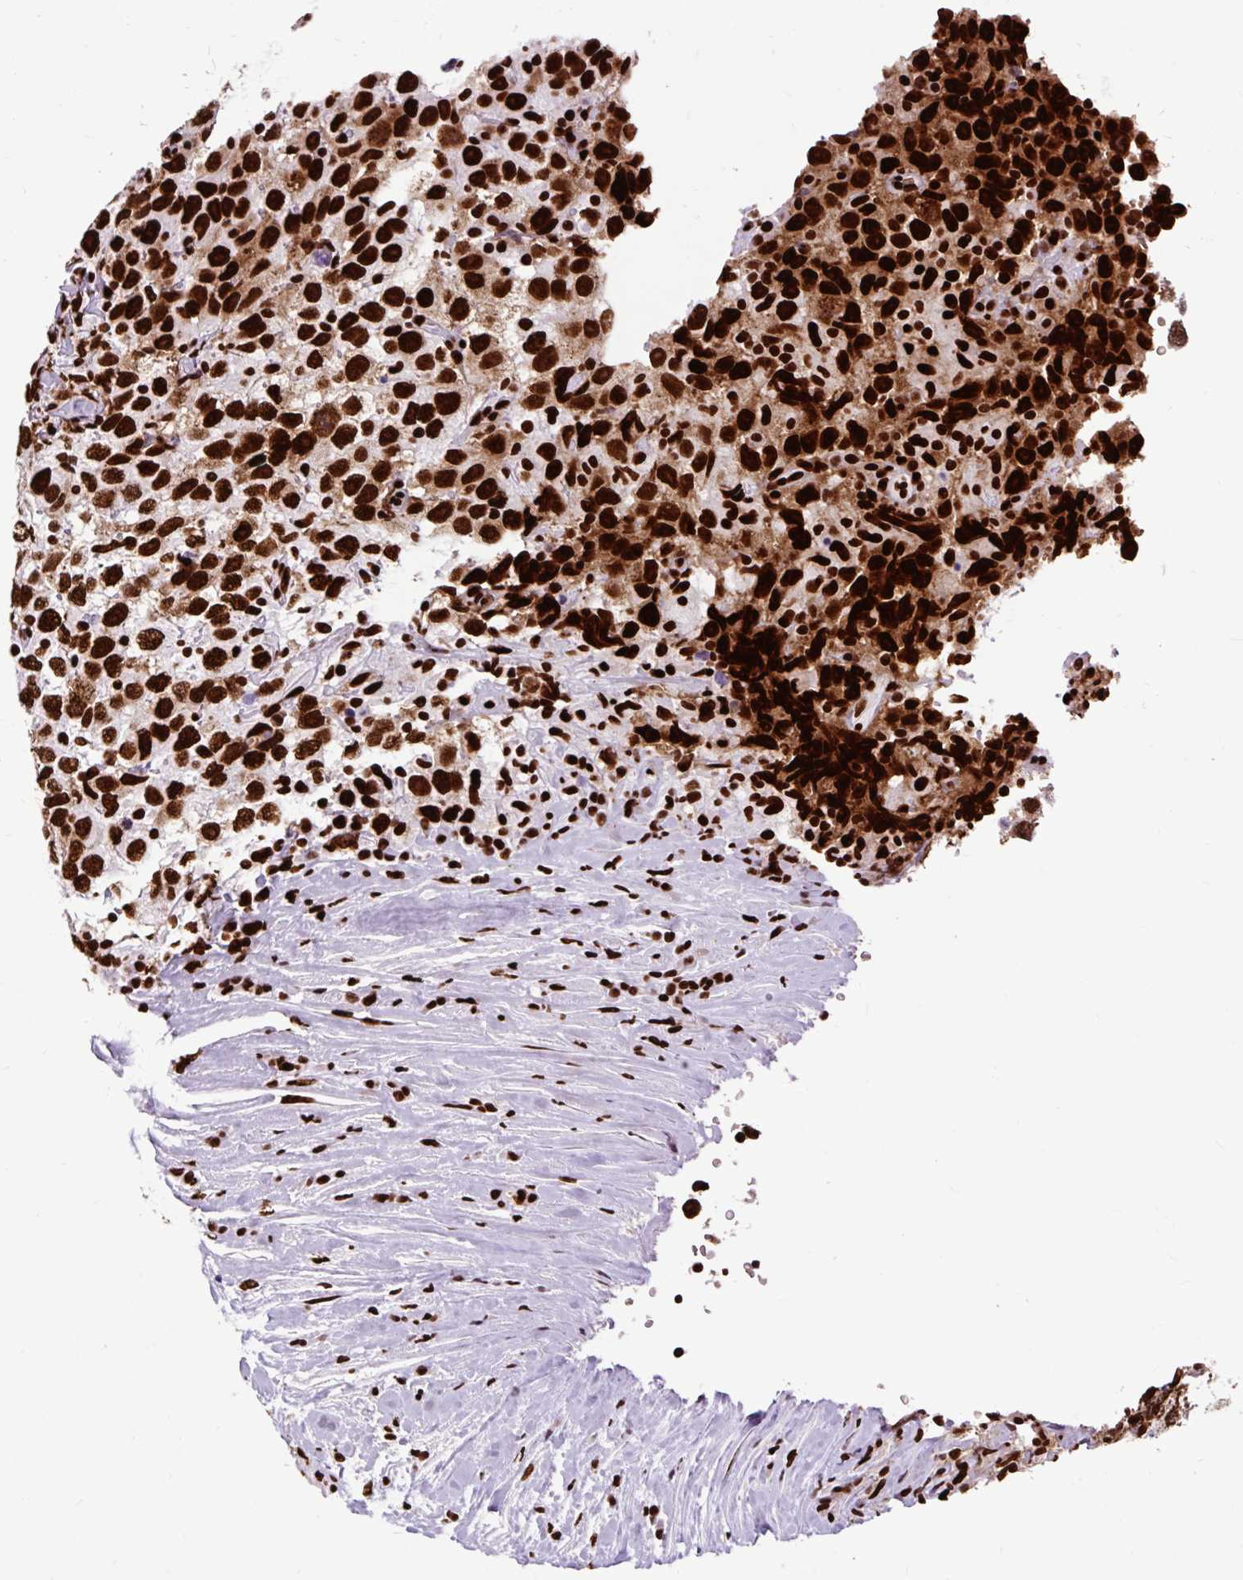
{"staining": {"intensity": "strong", "quantity": ">75%", "location": "nuclear"}, "tissue": "testis cancer", "cell_type": "Tumor cells", "image_type": "cancer", "snomed": [{"axis": "morphology", "description": "Seminoma, NOS"}, {"axis": "topography", "description": "Testis"}], "caption": "Immunohistochemical staining of testis cancer (seminoma) exhibits high levels of strong nuclear protein positivity in approximately >75% of tumor cells. (Stains: DAB (3,3'-diaminobenzidine) in brown, nuclei in blue, Microscopy: brightfield microscopy at high magnification).", "gene": "FUS", "patient": {"sex": "male", "age": 41}}